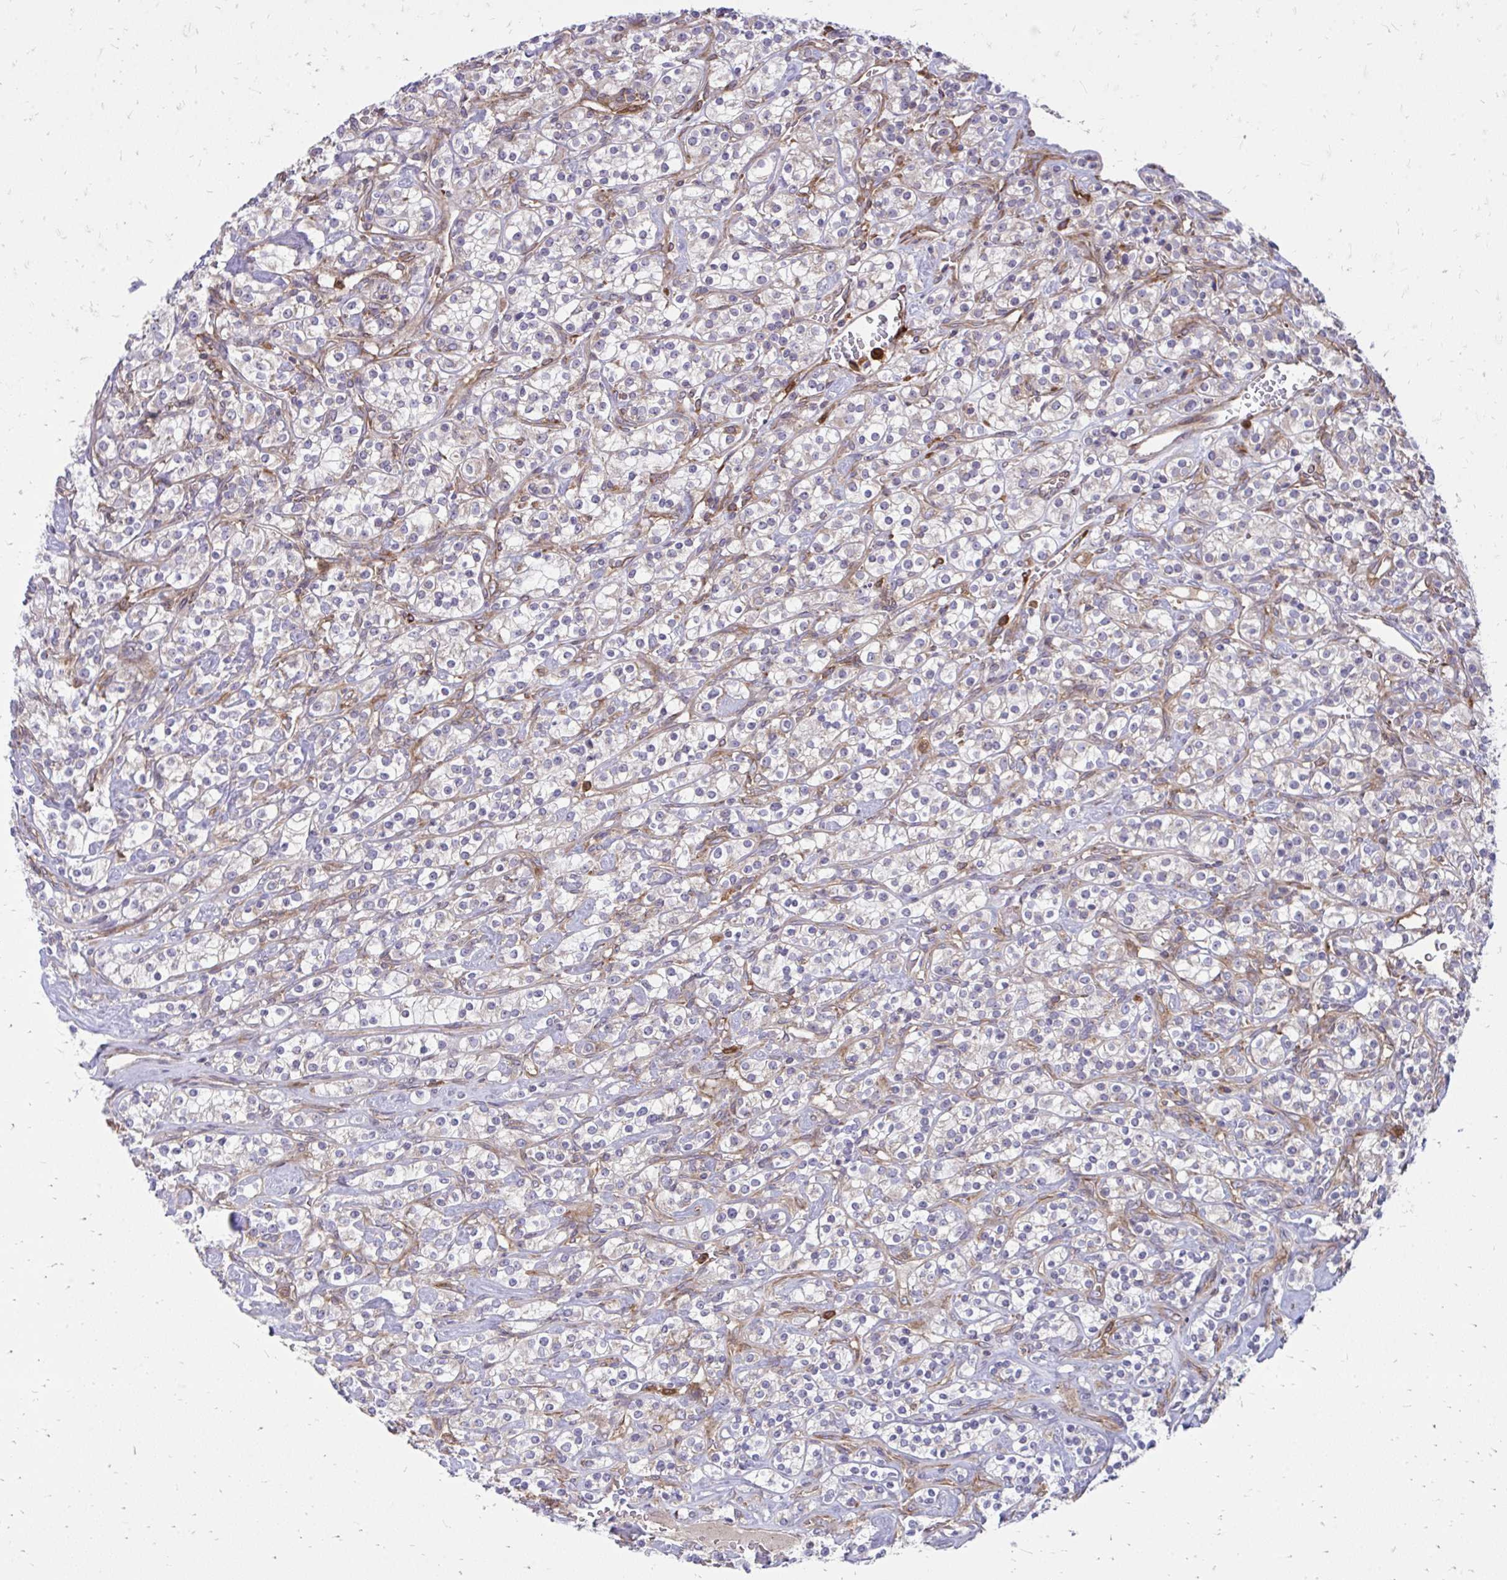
{"staining": {"intensity": "negative", "quantity": "none", "location": "none"}, "tissue": "renal cancer", "cell_type": "Tumor cells", "image_type": "cancer", "snomed": [{"axis": "morphology", "description": "Adenocarcinoma, NOS"}, {"axis": "topography", "description": "Kidney"}], "caption": "High power microscopy micrograph of an immunohistochemistry image of renal cancer, revealing no significant positivity in tumor cells.", "gene": "ASAP1", "patient": {"sex": "male", "age": 77}}